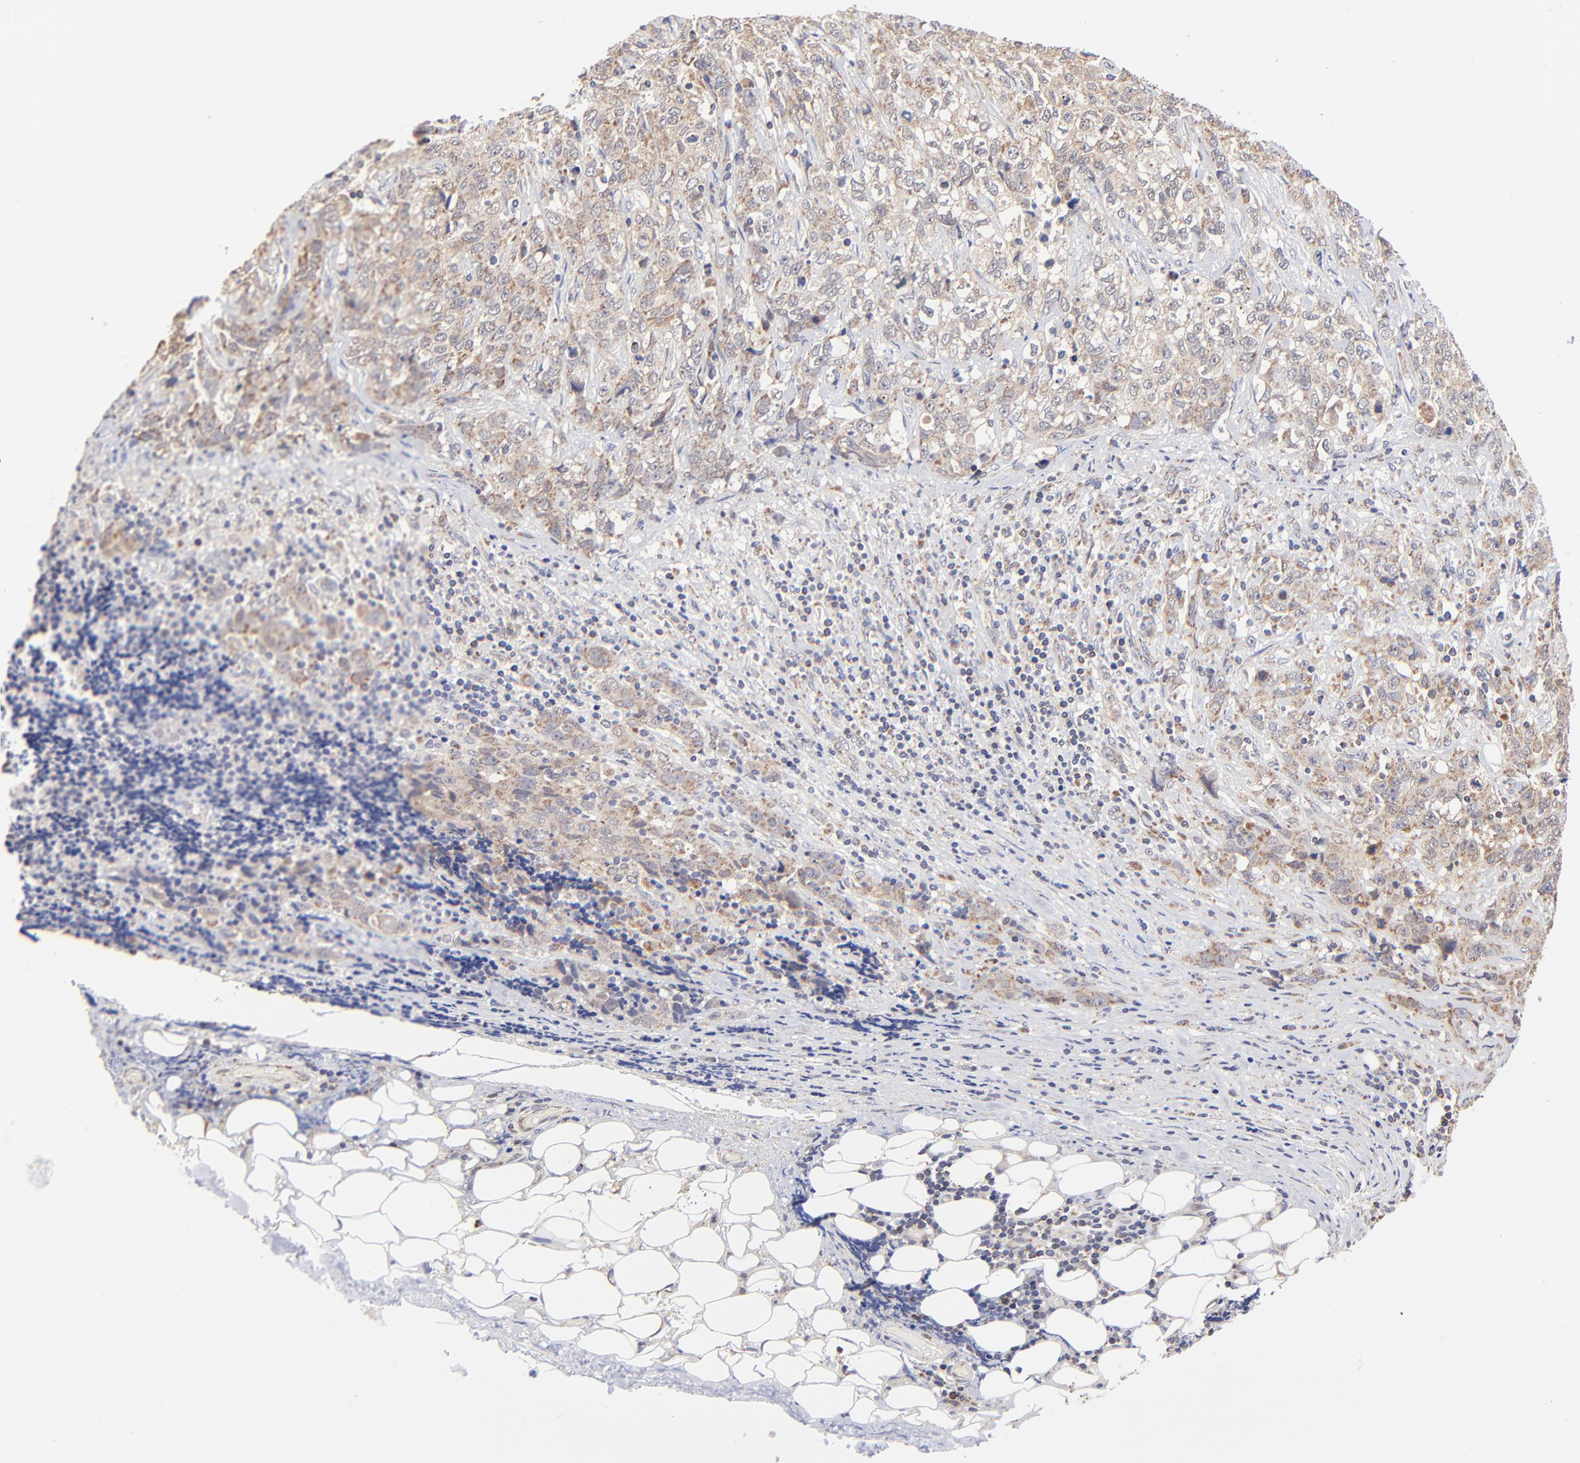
{"staining": {"intensity": "moderate", "quantity": ">75%", "location": "cytoplasmic/membranous"}, "tissue": "stomach cancer", "cell_type": "Tumor cells", "image_type": "cancer", "snomed": [{"axis": "morphology", "description": "Adenocarcinoma, NOS"}, {"axis": "topography", "description": "Stomach"}], "caption": "Stomach cancer (adenocarcinoma) stained for a protein reveals moderate cytoplasmic/membranous positivity in tumor cells. (IHC, brightfield microscopy, high magnification).", "gene": "FBXL12", "patient": {"sex": "male", "age": 48}}